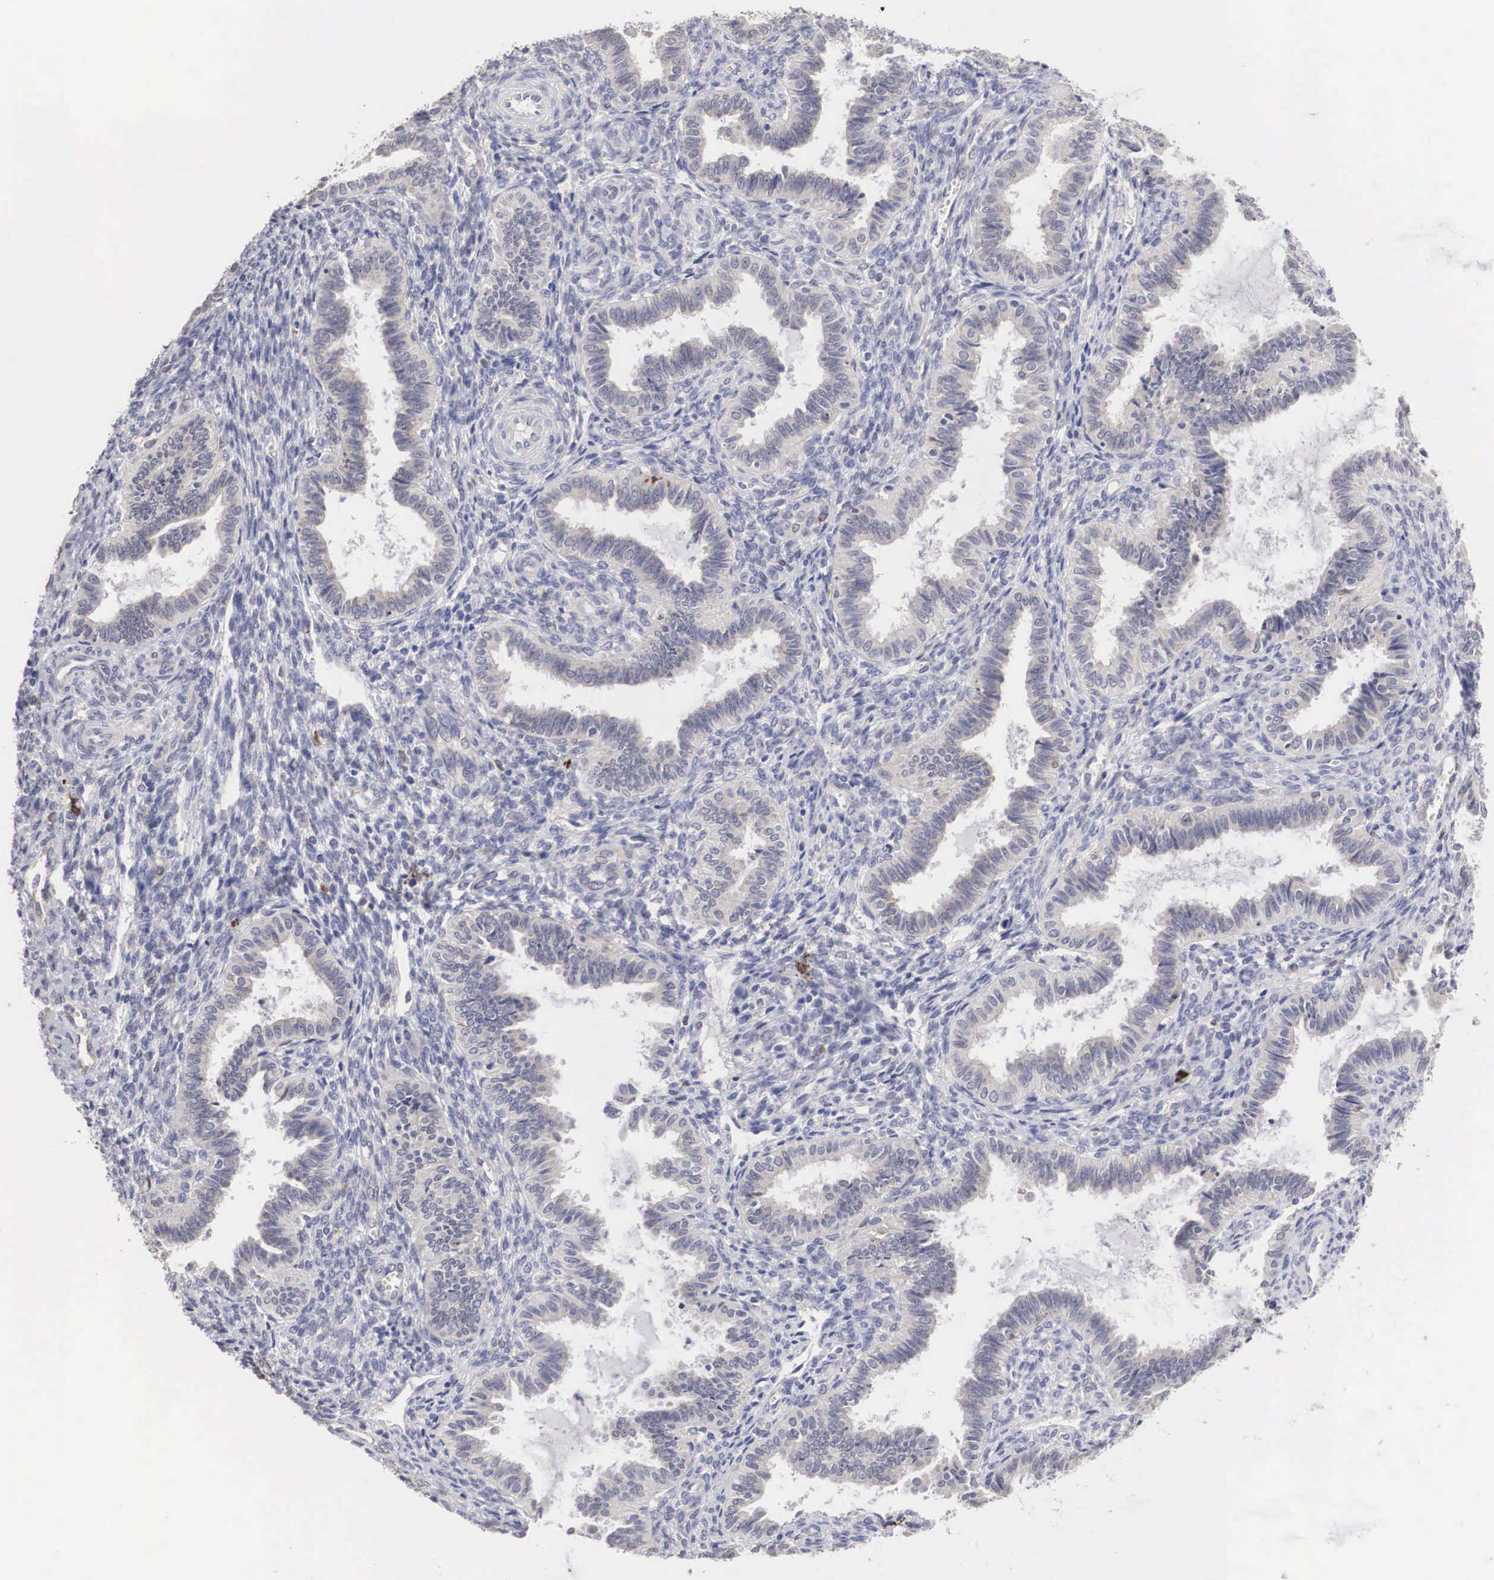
{"staining": {"intensity": "negative", "quantity": "none", "location": "none"}, "tissue": "endometrium", "cell_type": "Cells in endometrial stroma", "image_type": "normal", "snomed": [{"axis": "morphology", "description": "Normal tissue, NOS"}, {"axis": "topography", "description": "Endometrium"}], "caption": "This is an IHC image of unremarkable endometrium. There is no expression in cells in endometrial stroma.", "gene": "HMOX1", "patient": {"sex": "female", "age": 36}}